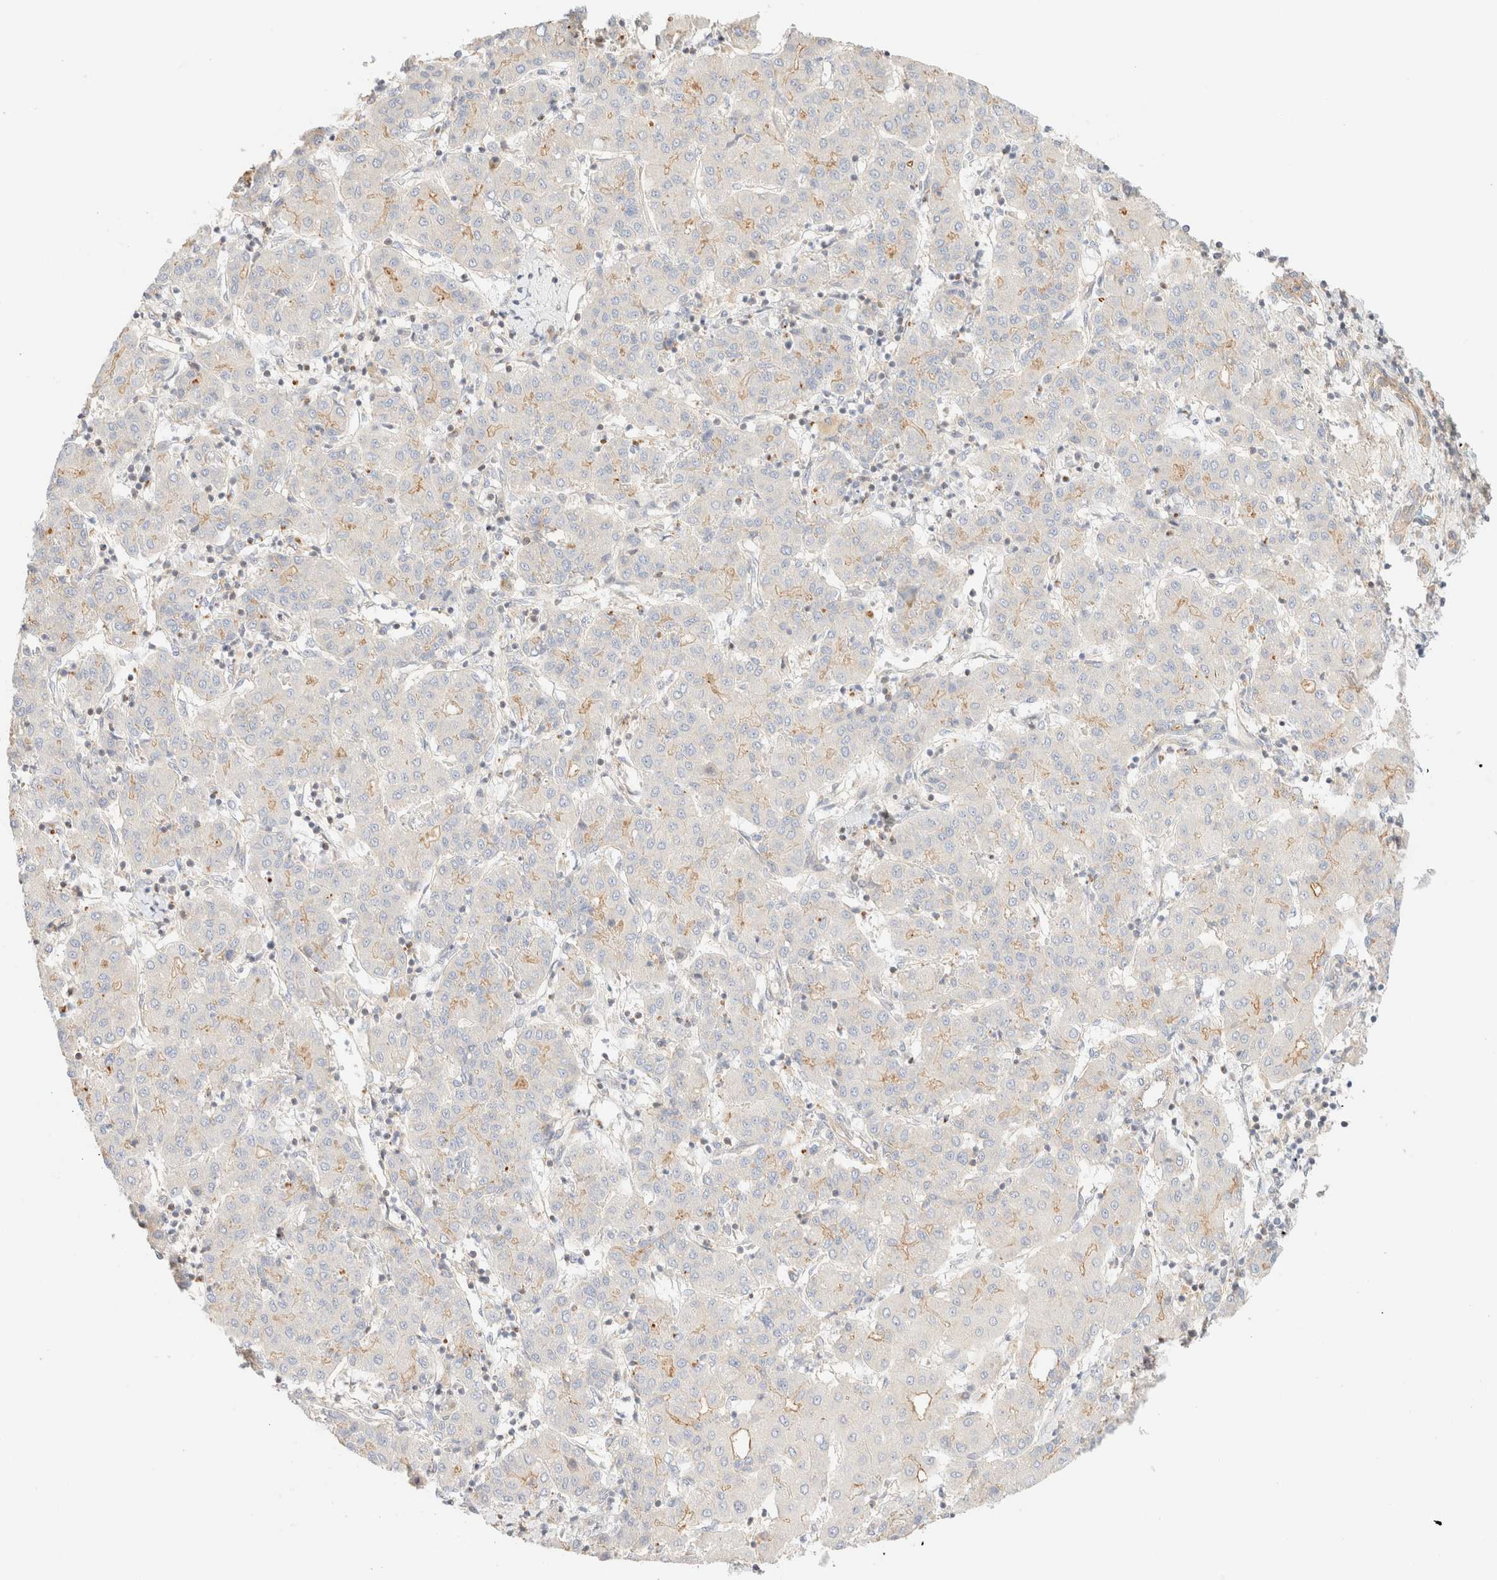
{"staining": {"intensity": "weak", "quantity": "<25%", "location": "cytoplasmic/membranous"}, "tissue": "liver cancer", "cell_type": "Tumor cells", "image_type": "cancer", "snomed": [{"axis": "morphology", "description": "Carcinoma, Hepatocellular, NOS"}, {"axis": "topography", "description": "Liver"}], "caption": "Tumor cells show no significant positivity in liver hepatocellular carcinoma.", "gene": "MYO10", "patient": {"sex": "male", "age": 65}}